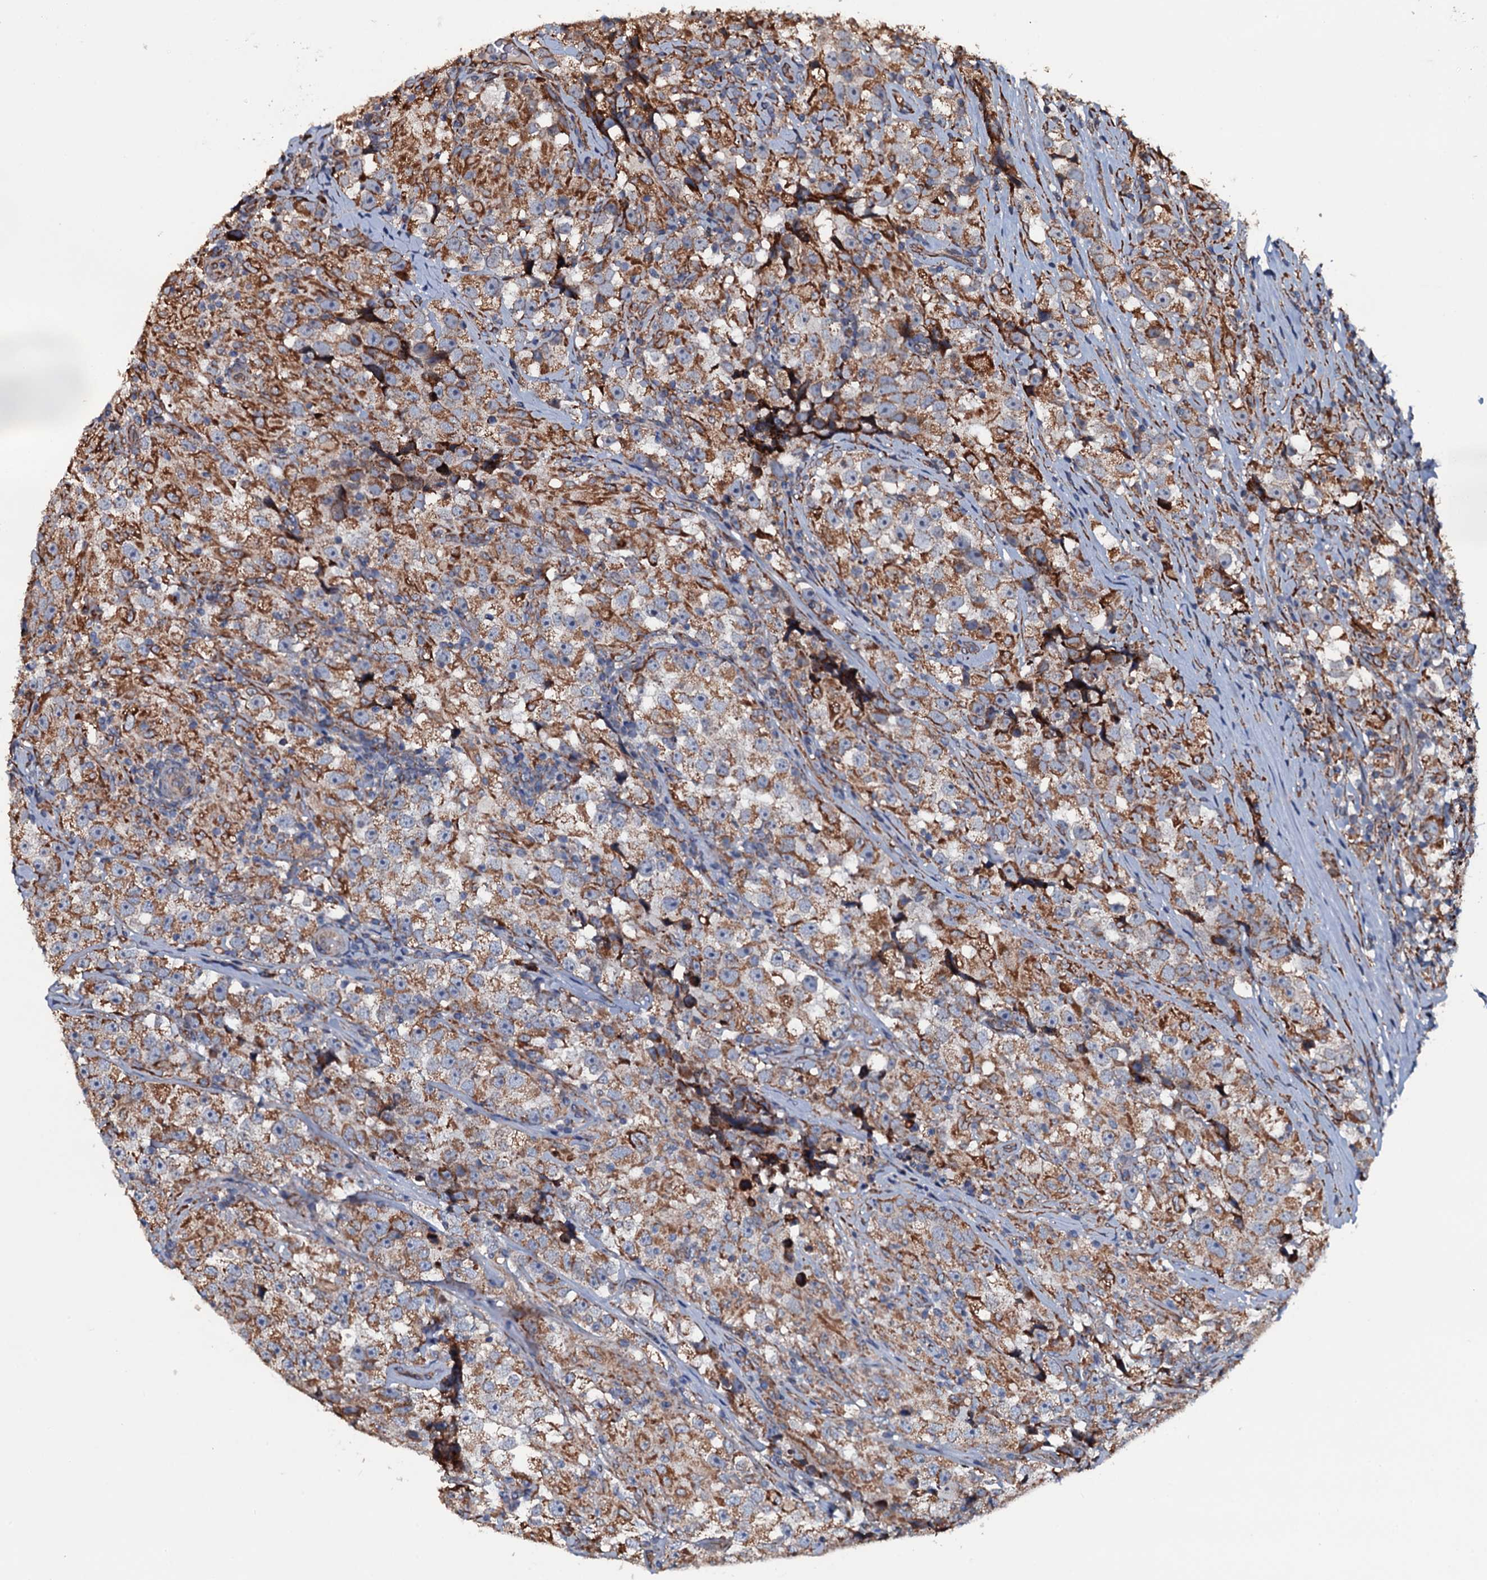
{"staining": {"intensity": "moderate", "quantity": ">75%", "location": "cytoplasmic/membranous"}, "tissue": "testis cancer", "cell_type": "Tumor cells", "image_type": "cancer", "snomed": [{"axis": "morphology", "description": "Seminoma, NOS"}, {"axis": "topography", "description": "Testis"}], "caption": "Immunohistochemical staining of human testis cancer (seminoma) exhibits medium levels of moderate cytoplasmic/membranous protein staining in about >75% of tumor cells.", "gene": "RAB12", "patient": {"sex": "male", "age": 46}}